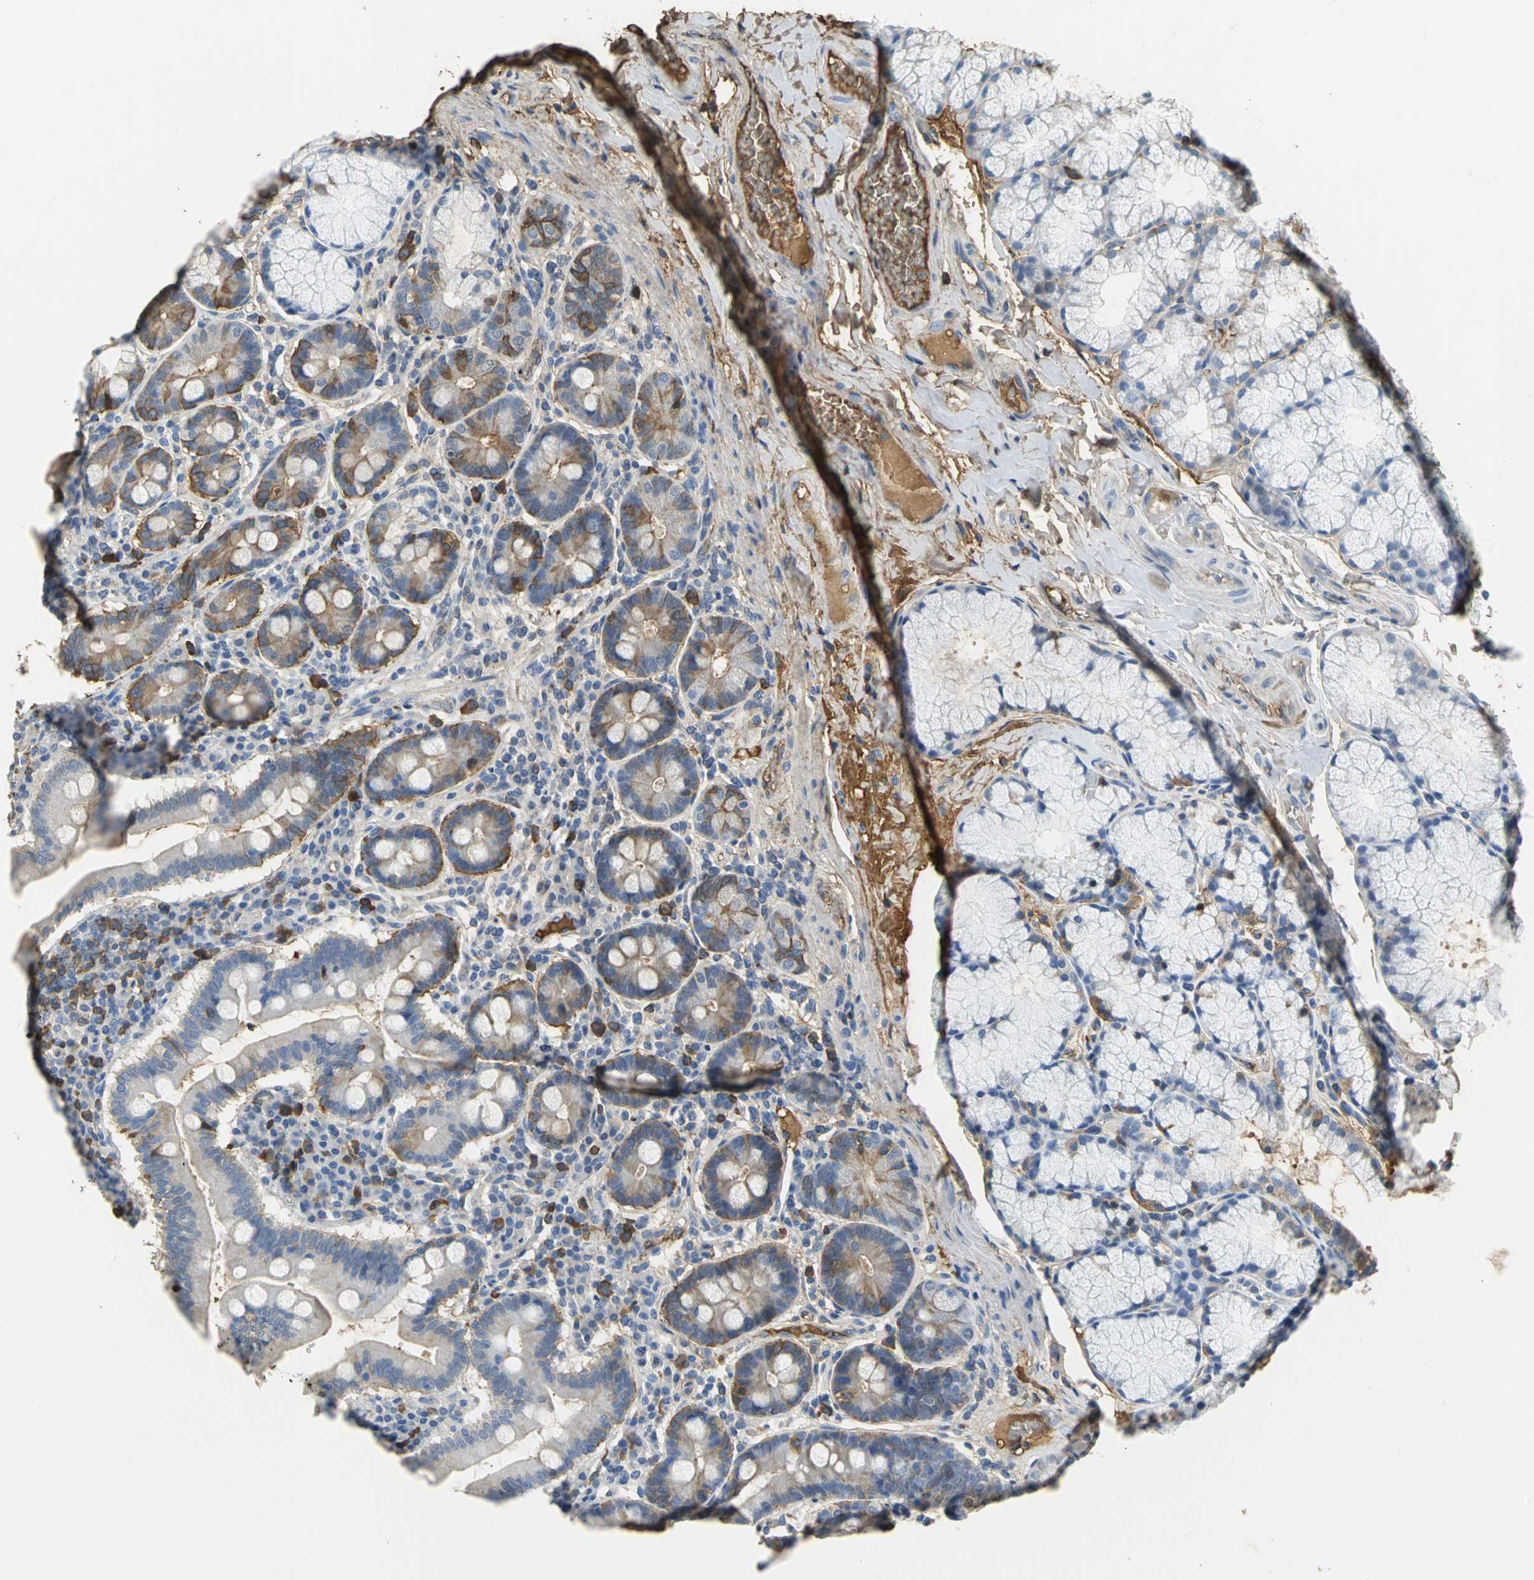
{"staining": {"intensity": "moderate", "quantity": "<25%", "location": "cytoplasmic/membranous"}, "tissue": "duodenum", "cell_type": "Glandular cells", "image_type": "normal", "snomed": [{"axis": "morphology", "description": "Normal tissue, NOS"}, {"axis": "topography", "description": "Duodenum"}], "caption": "Protein analysis of normal duodenum shows moderate cytoplasmic/membranous positivity in approximately <25% of glandular cells. The protein is stained brown, and the nuclei are stained in blue (DAB IHC with brightfield microscopy, high magnification).", "gene": "GYG2", "patient": {"sex": "male", "age": 50}}